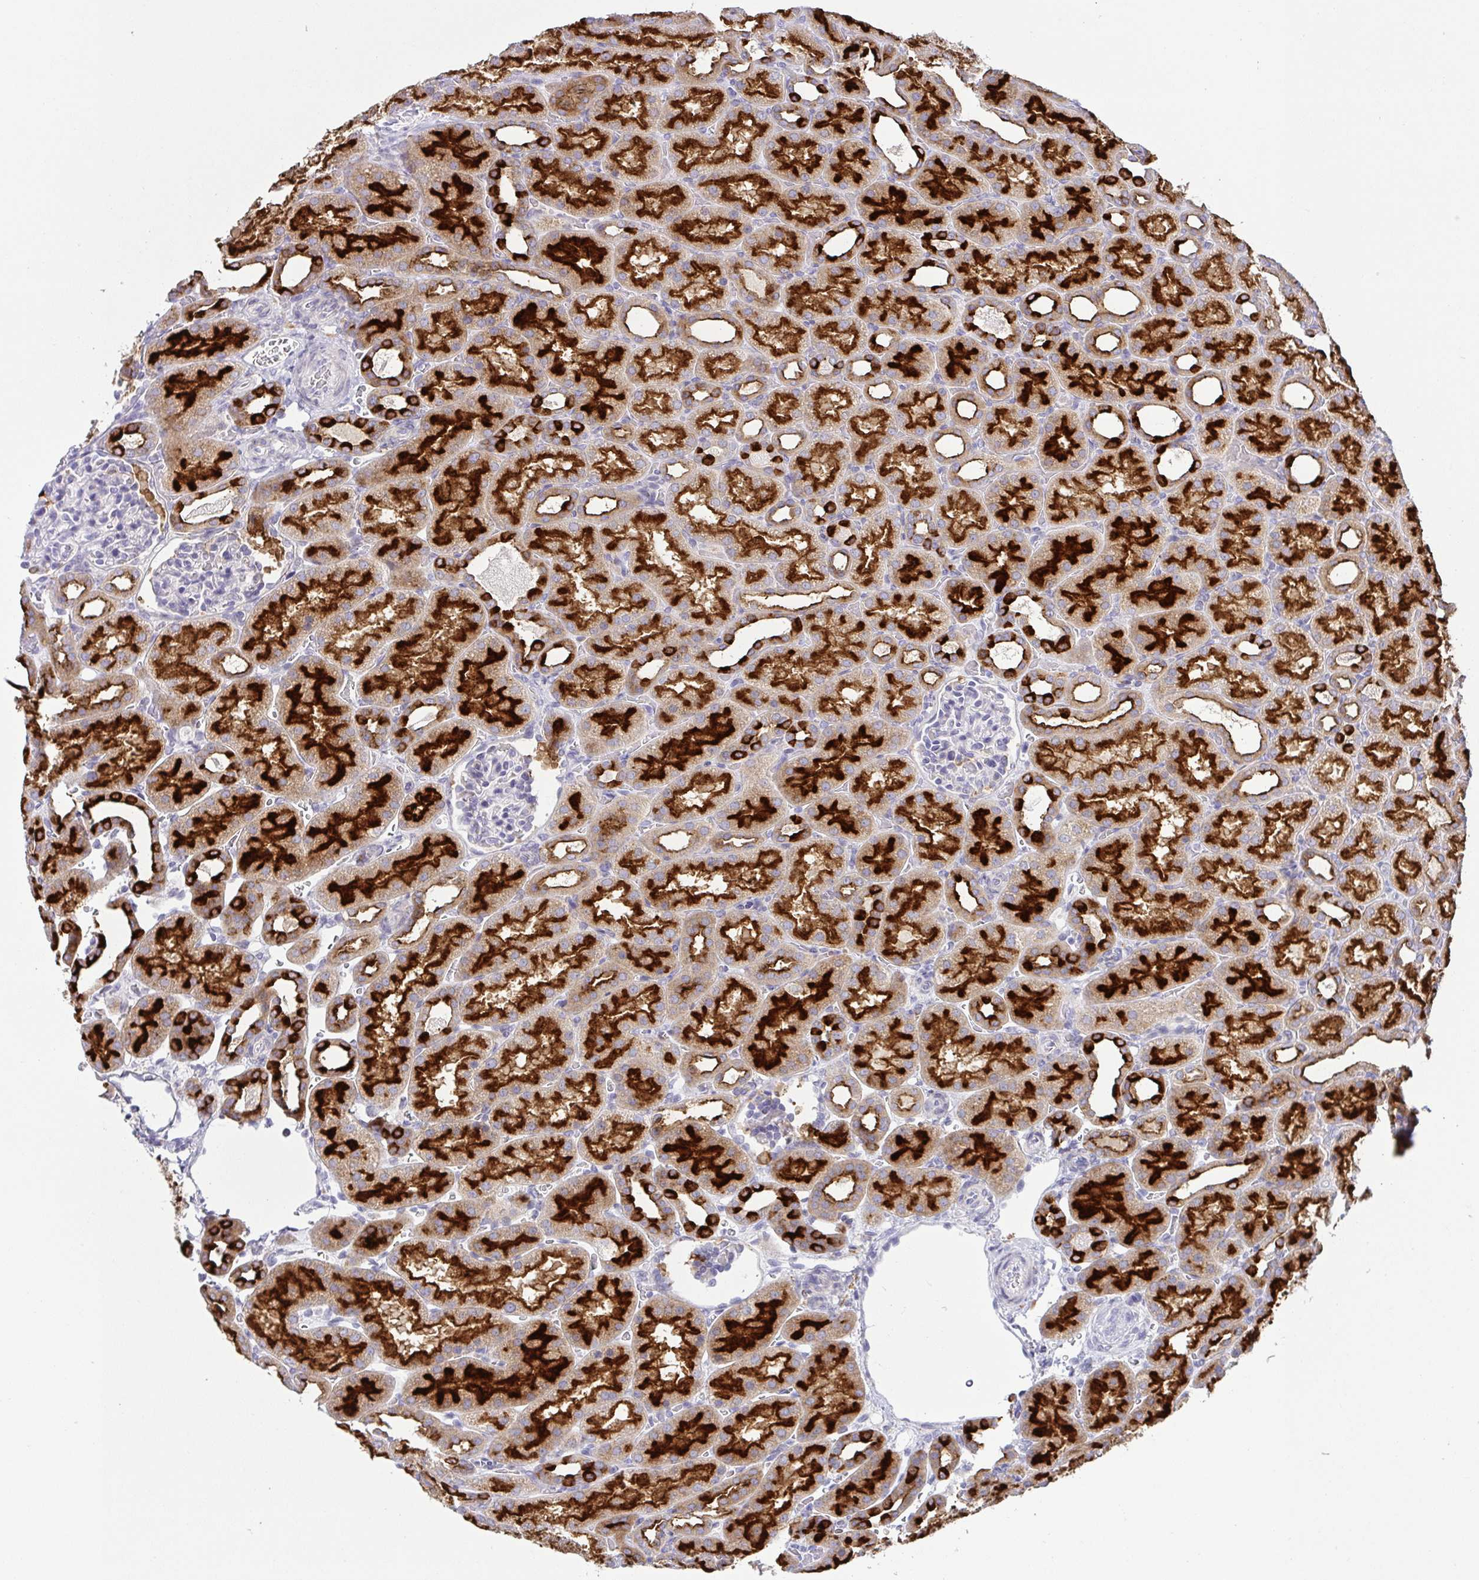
{"staining": {"intensity": "negative", "quantity": "none", "location": "none"}, "tissue": "kidney", "cell_type": "Cells in glomeruli", "image_type": "normal", "snomed": [{"axis": "morphology", "description": "Normal tissue, NOS"}, {"axis": "topography", "description": "Kidney"}], "caption": "Cells in glomeruli show no significant positivity in normal kidney. Brightfield microscopy of immunohistochemistry stained with DAB (3,3'-diaminobenzidine) (brown) and hematoxylin (blue), captured at high magnification.", "gene": "ATP6V1G2", "patient": {"sex": "male", "age": 2}}